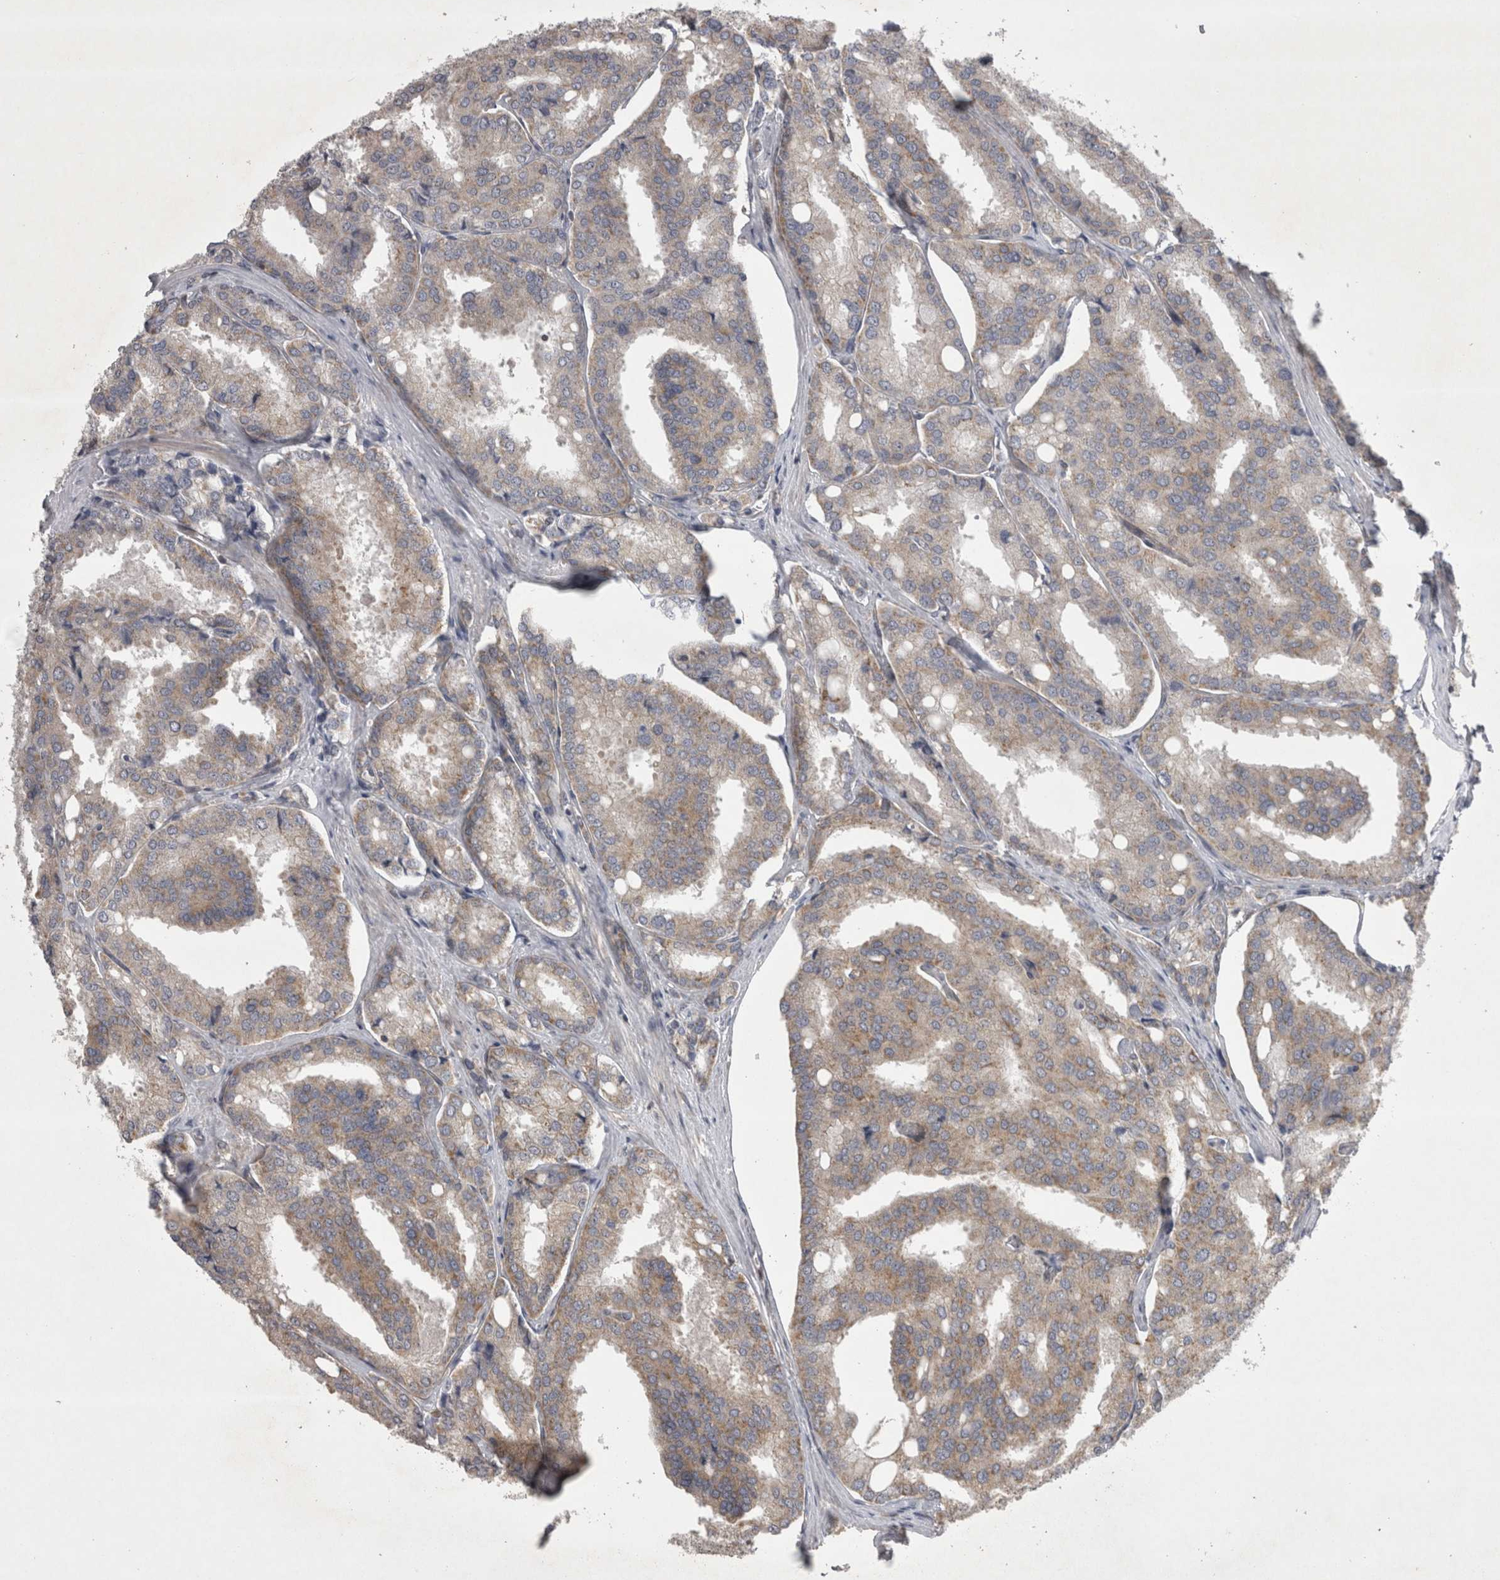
{"staining": {"intensity": "weak", "quantity": "<25%", "location": "cytoplasmic/membranous"}, "tissue": "prostate cancer", "cell_type": "Tumor cells", "image_type": "cancer", "snomed": [{"axis": "morphology", "description": "Adenocarcinoma, High grade"}, {"axis": "topography", "description": "Prostate"}], "caption": "Human prostate cancer stained for a protein using immunohistochemistry (IHC) reveals no positivity in tumor cells.", "gene": "TSPOAP1", "patient": {"sex": "male", "age": 50}}